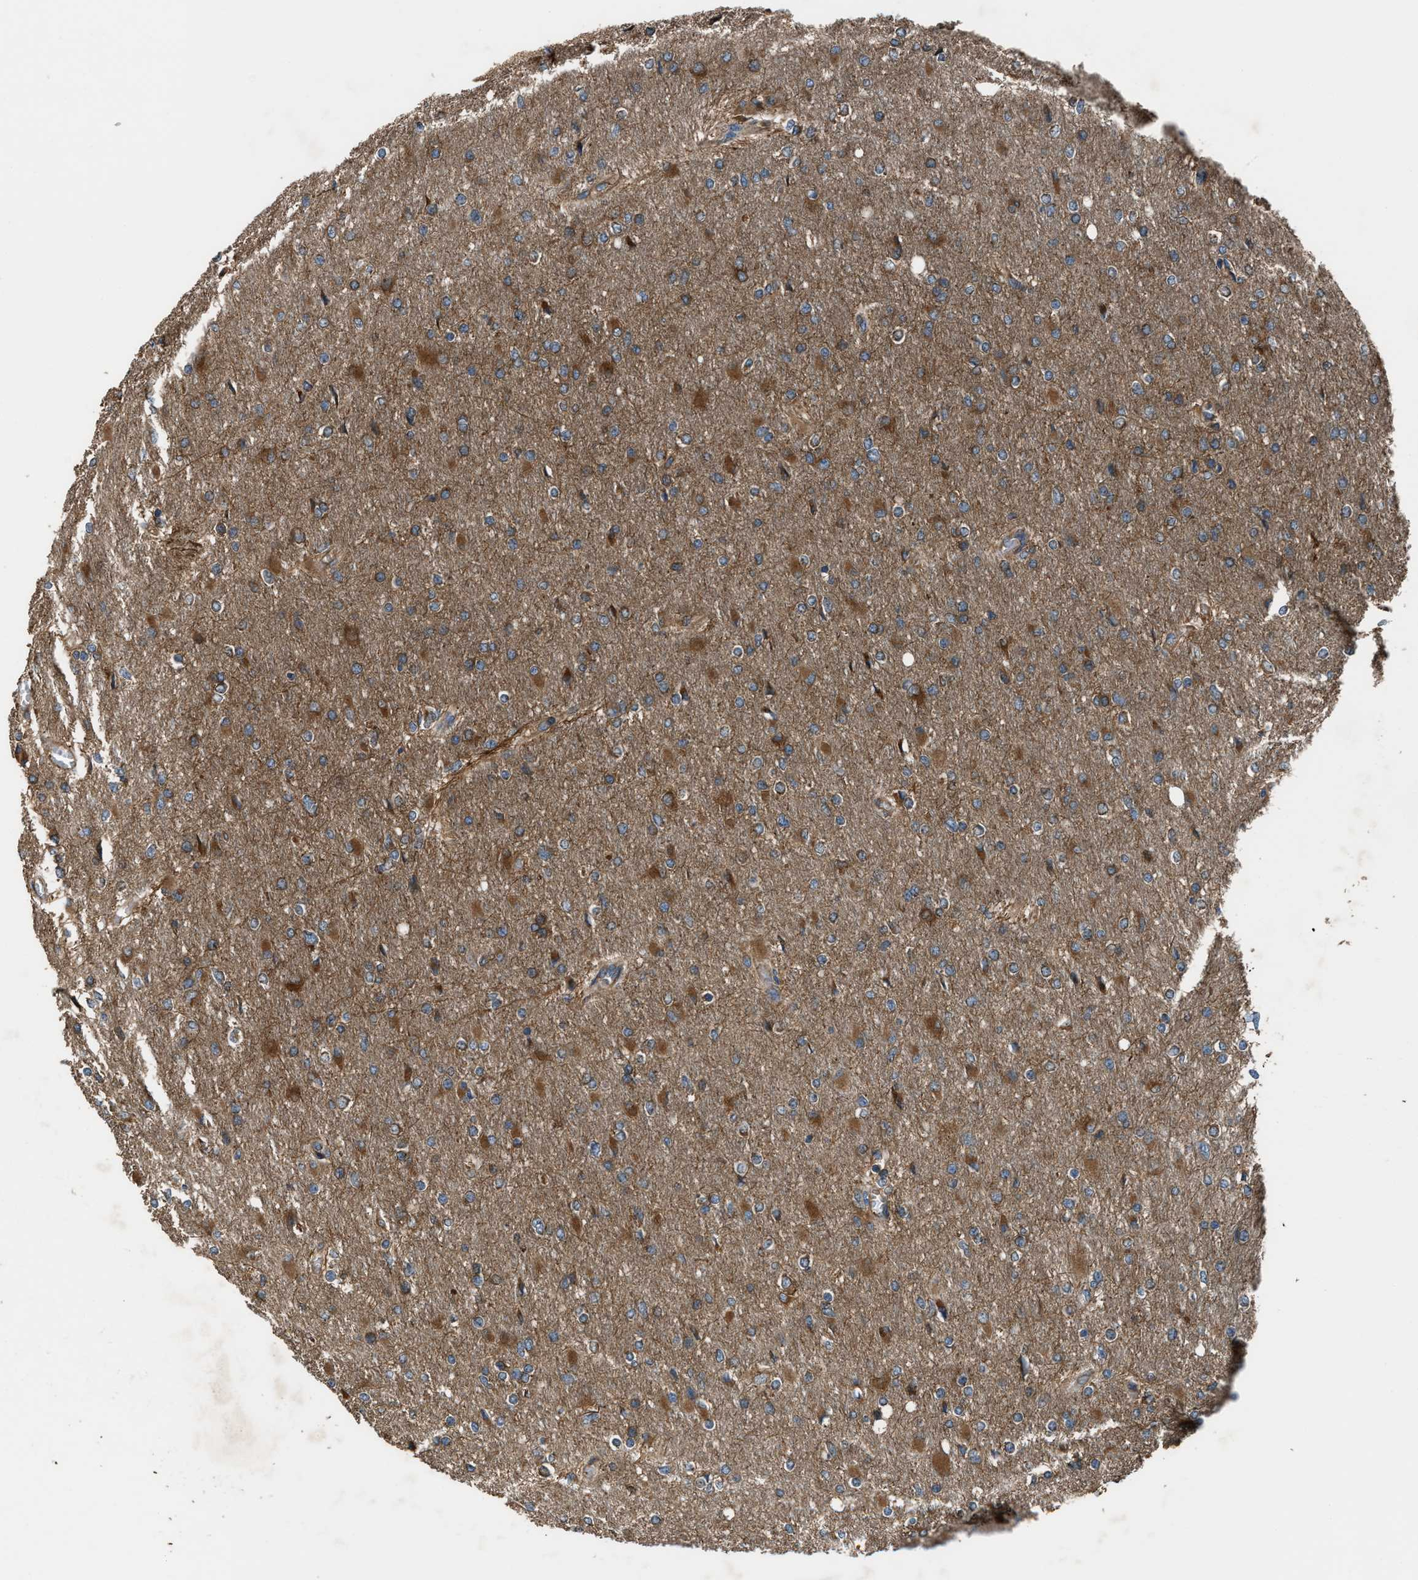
{"staining": {"intensity": "moderate", "quantity": ">75%", "location": "cytoplasmic/membranous"}, "tissue": "glioma", "cell_type": "Tumor cells", "image_type": "cancer", "snomed": [{"axis": "morphology", "description": "Glioma, malignant, High grade"}, {"axis": "topography", "description": "Cerebral cortex"}], "caption": "An image of glioma stained for a protein shows moderate cytoplasmic/membranous brown staining in tumor cells.", "gene": "TRPC1", "patient": {"sex": "female", "age": 36}}